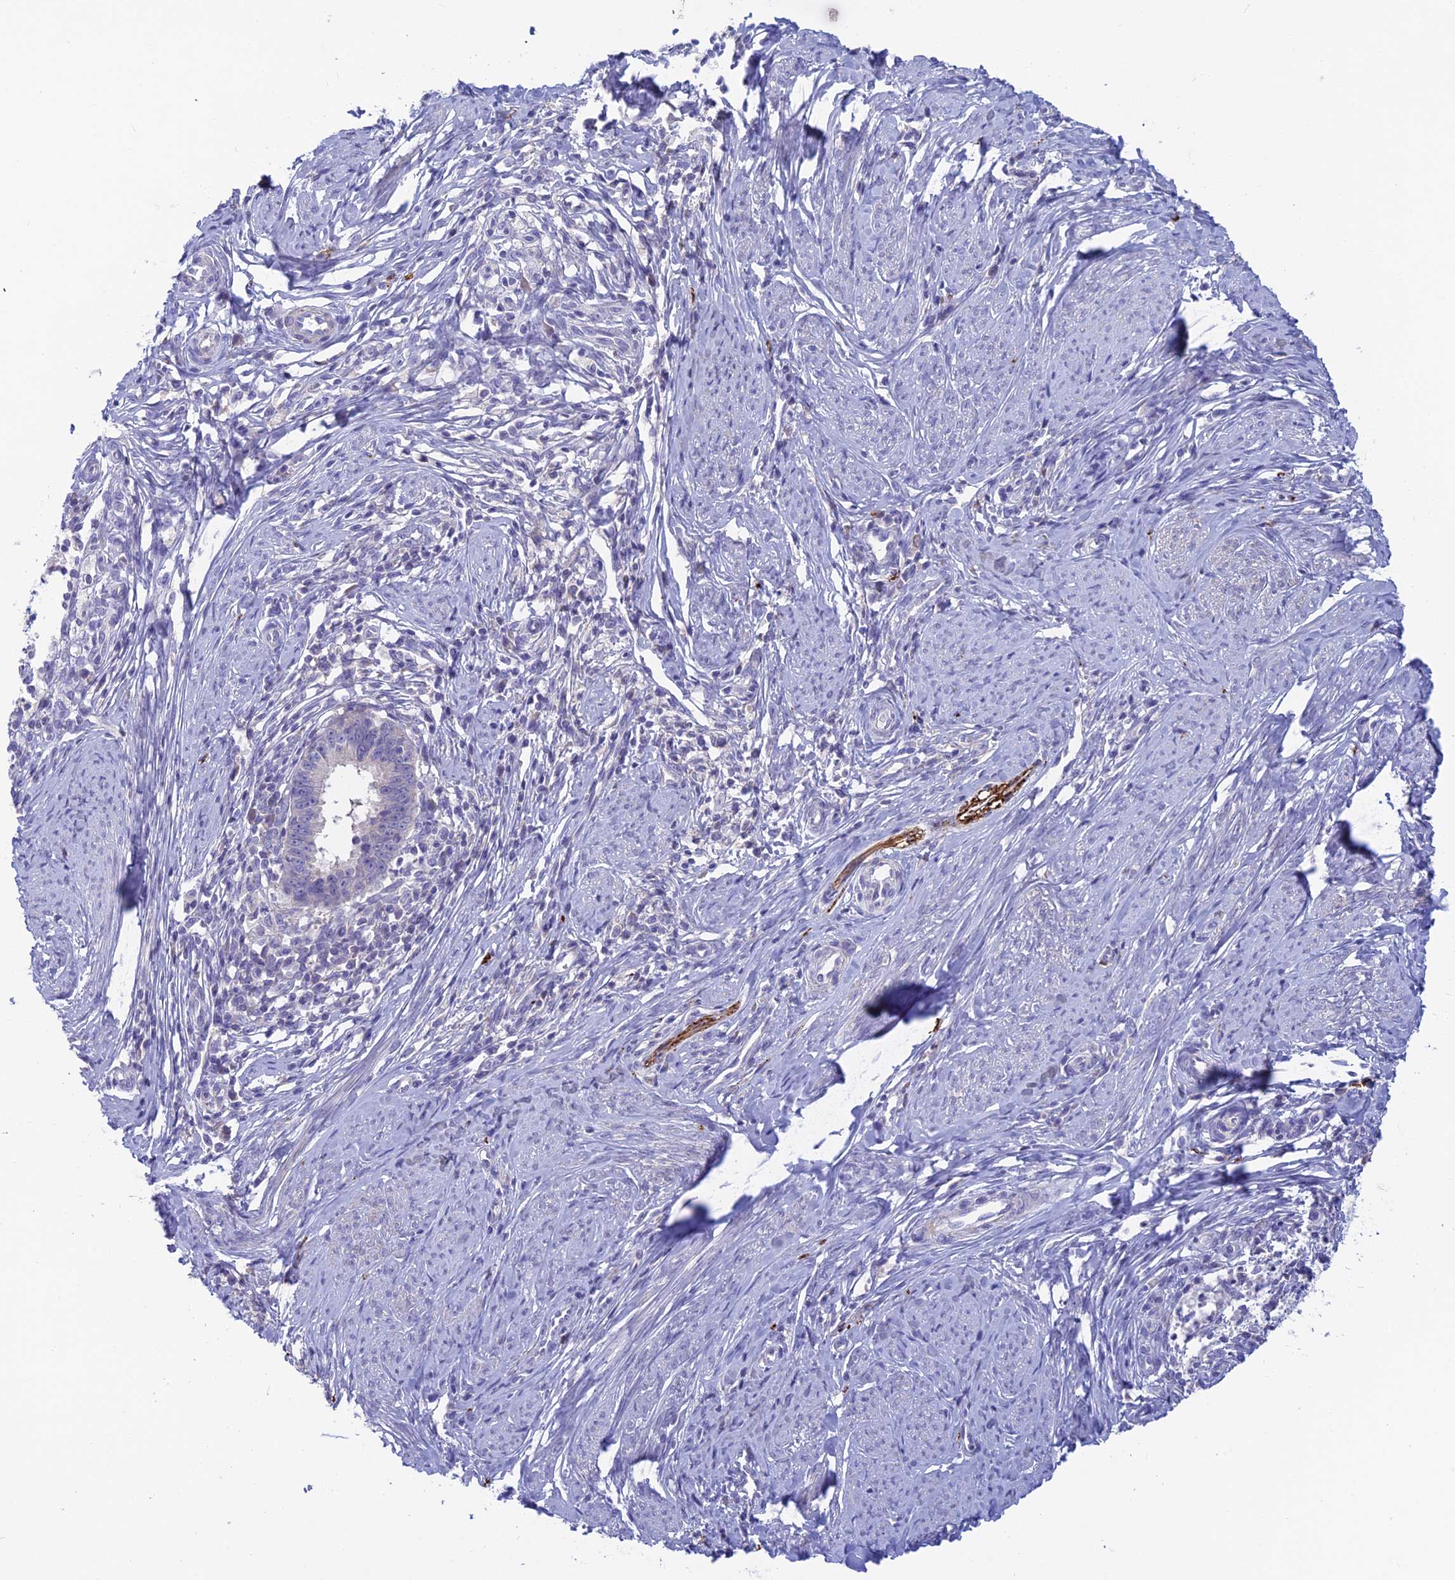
{"staining": {"intensity": "negative", "quantity": "none", "location": "none"}, "tissue": "cervical cancer", "cell_type": "Tumor cells", "image_type": "cancer", "snomed": [{"axis": "morphology", "description": "Adenocarcinoma, NOS"}, {"axis": "topography", "description": "Cervix"}], "caption": "Immunohistochemistry micrograph of neoplastic tissue: cervical adenocarcinoma stained with DAB displays no significant protein expression in tumor cells. The staining is performed using DAB (3,3'-diaminobenzidine) brown chromogen with nuclei counter-stained in using hematoxylin.", "gene": "XPO7", "patient": {"sex": "female", "age": 36}}